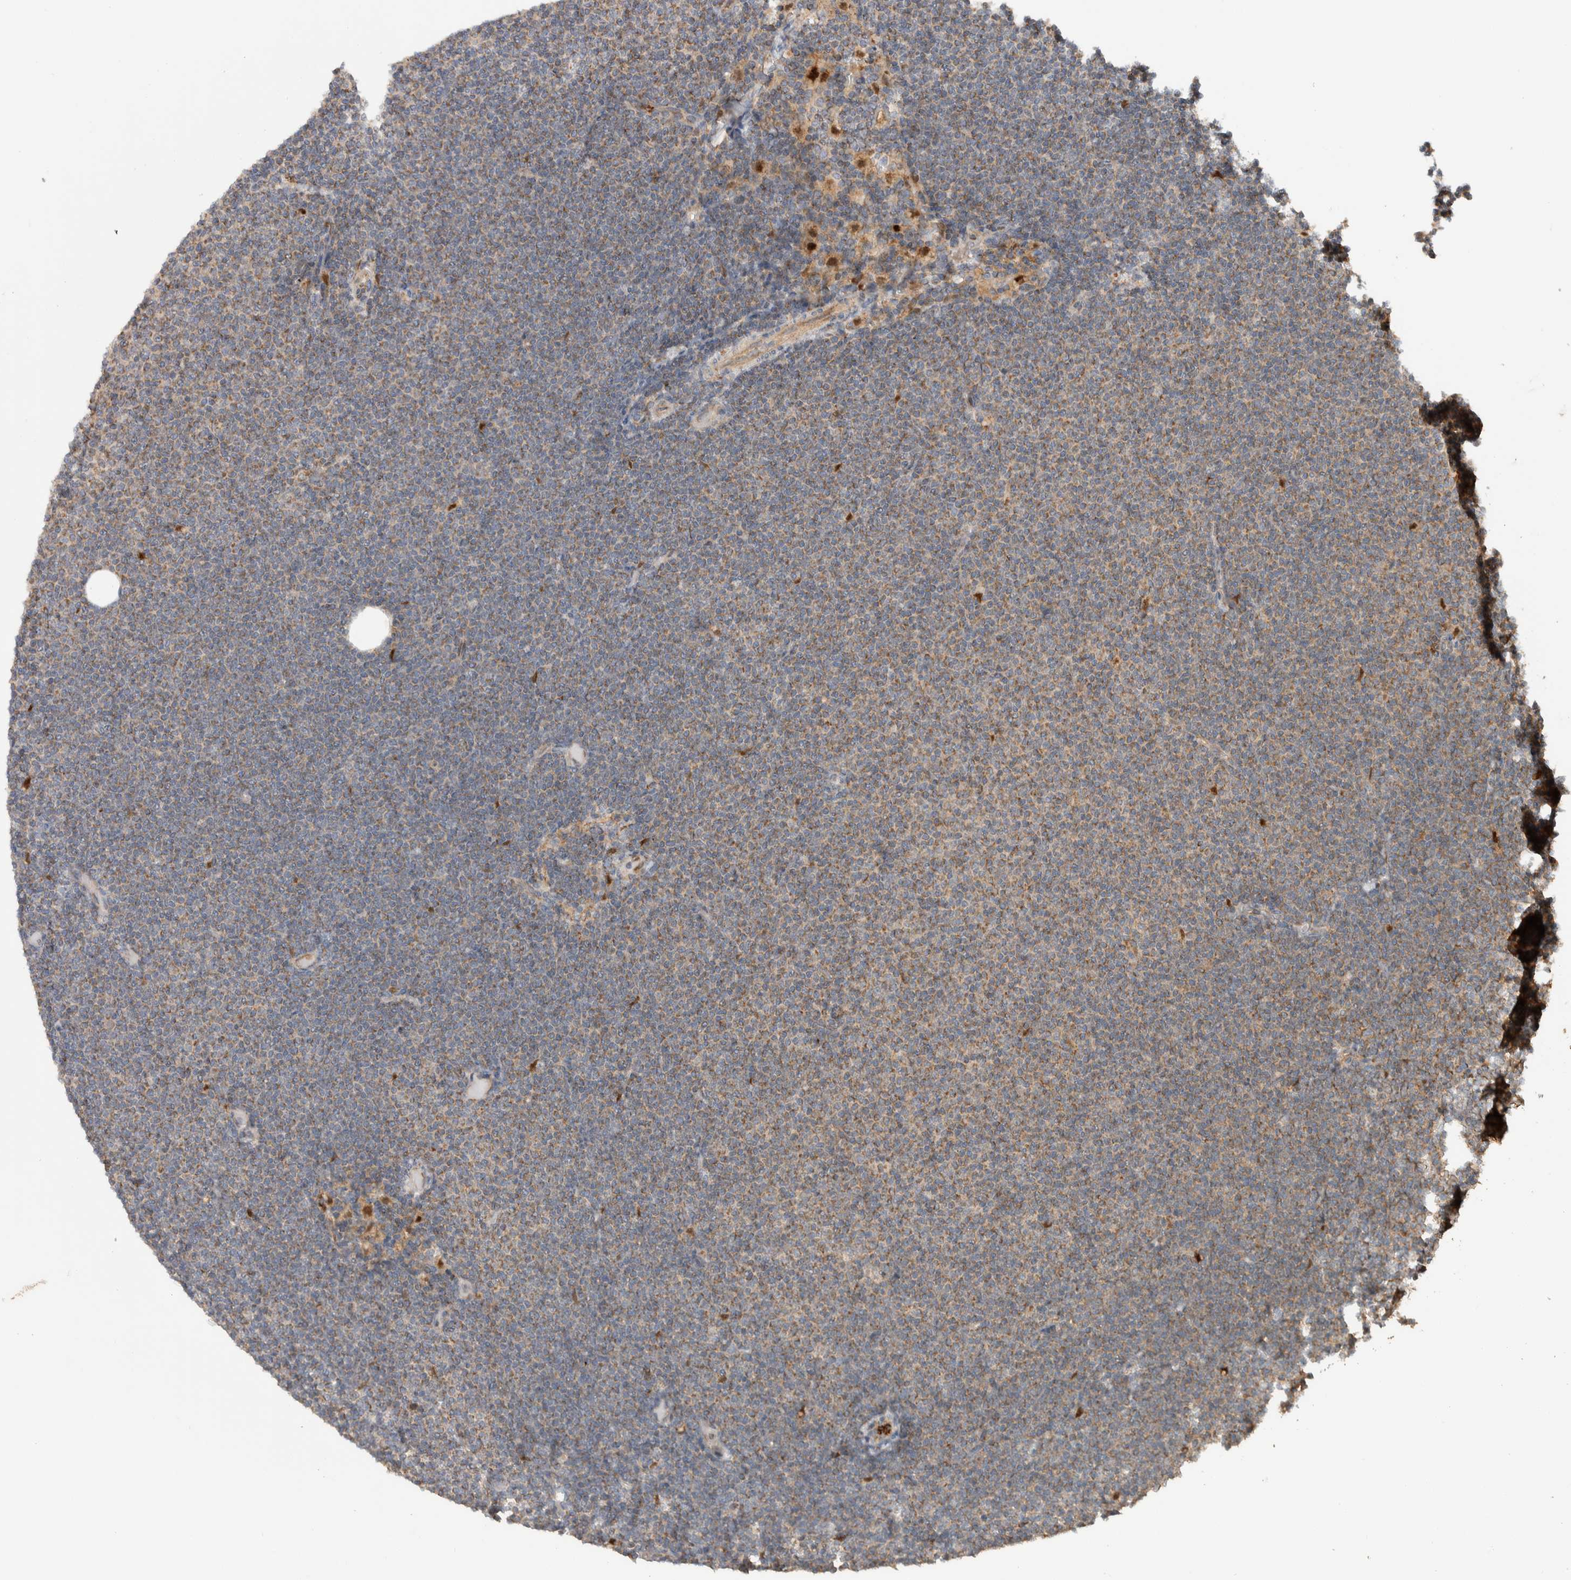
{"staining": {"intensity": "weak", "quantity": ">75%", "location": "cytoplasmic/membranous"}, "tissue": "lymphoma", "cell_type": "Tumor cells", "image_type": "cancer", "snomed": [{"axis": "morphology", "description": "Malignant lymphoma, non-Hodgkin's type, Low grade"}, {"axis": "topography", "description": "Lymph node"}], "caption": "Protein expression analysis of low-grade malignant lymphoma, non-Hodgkin's type displays weak cytoplasmic/membranous staining in approximately >75% of tumor cells.", "gene": "VPS53", "patient": {"sex": "female", "age": 53}}